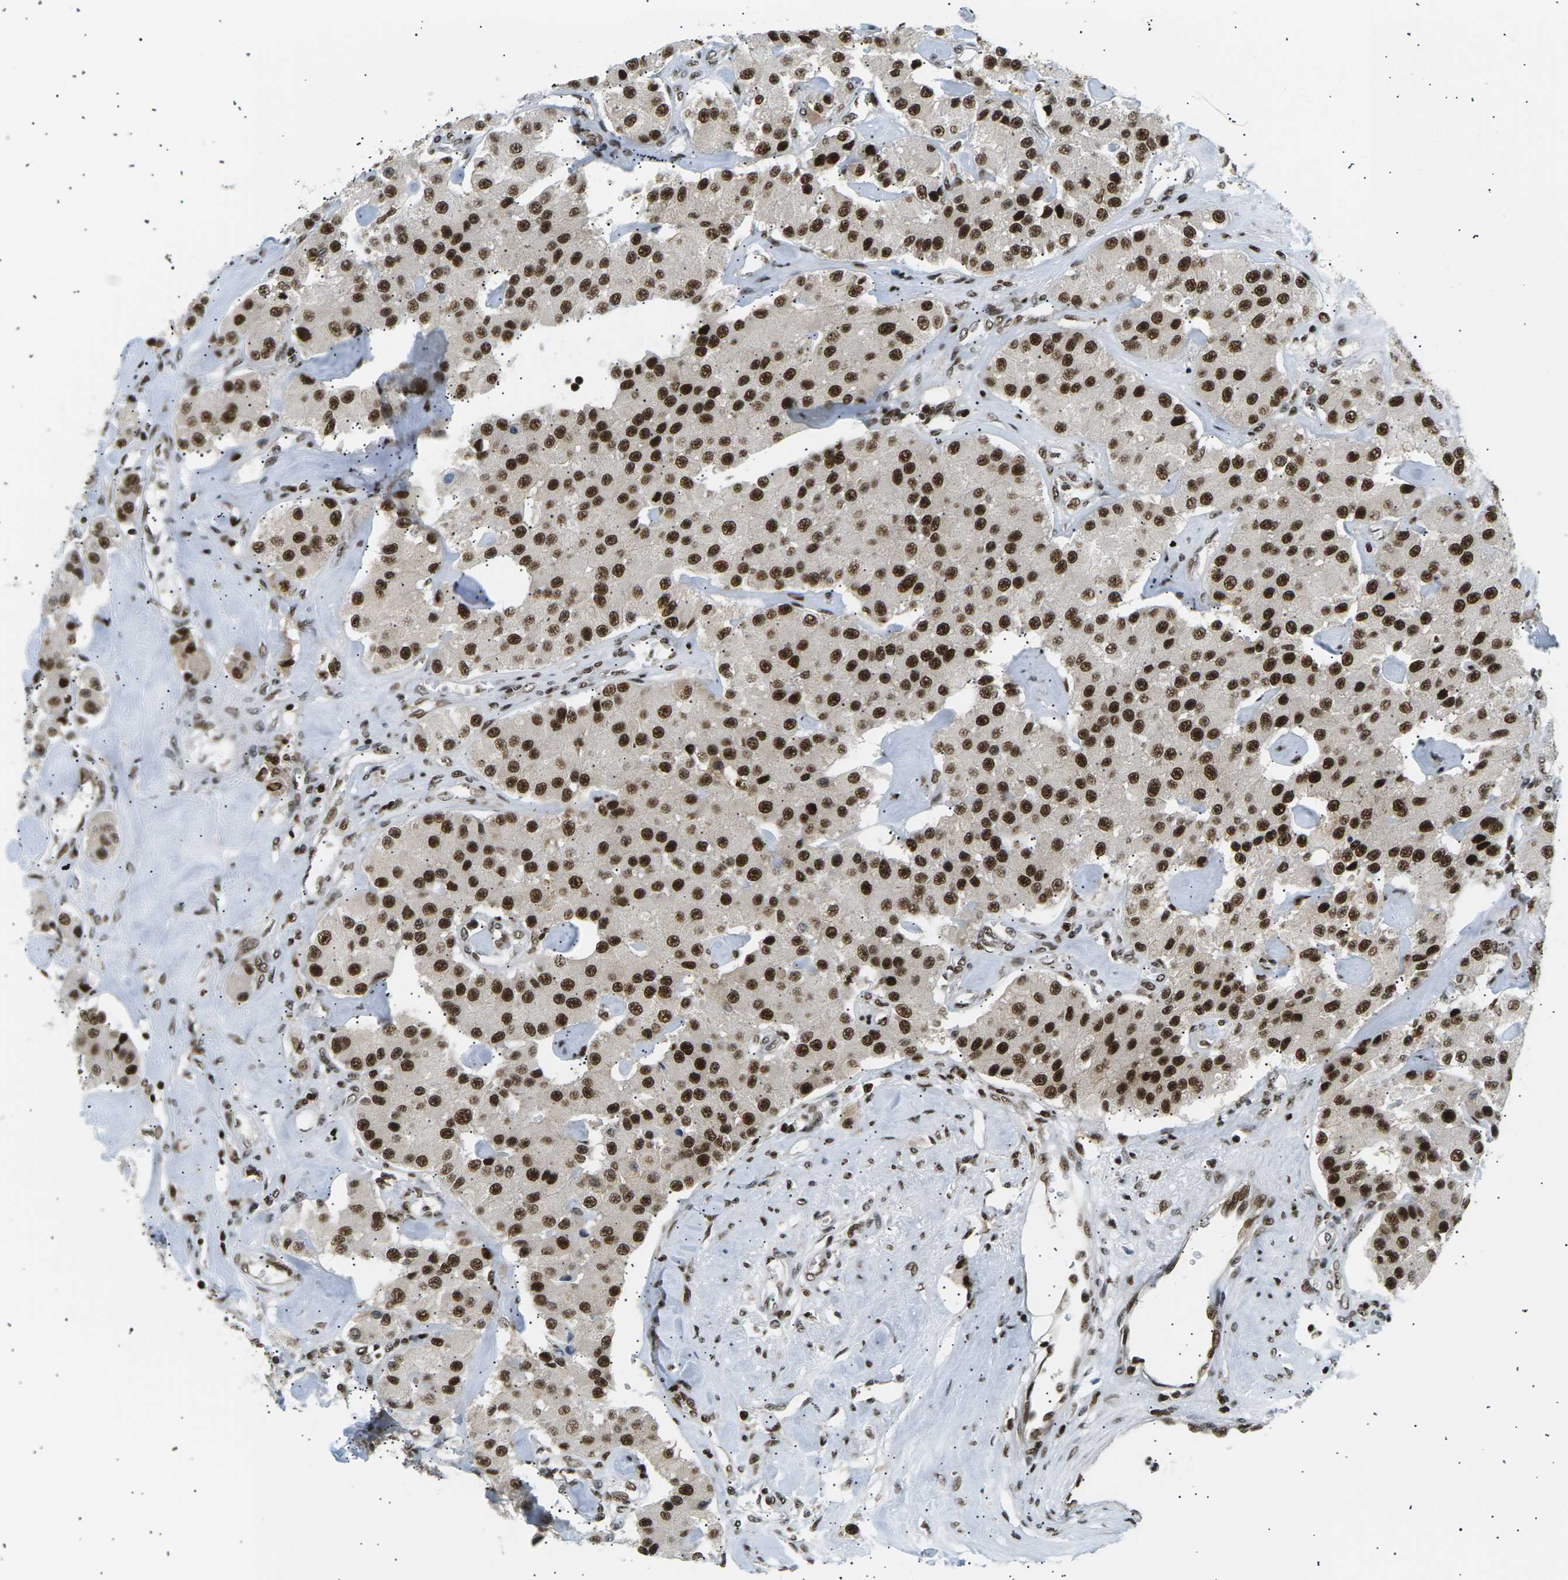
{"staining": {"intensity": "strong", "quantity": ">75%", "location": "nuclear"}, "tissue": "carcinoid", "cell_type": "Tumor cells", "image_type": "cancer", "snomed": [{"axis": "morphology", "description": "Carcinoid, malignant, NOS"}, {"axis": "topography", "description": "Pancreas"}], "caption": "Protein expression by IHC reveals strong nuclear staining in about >75% of tumor cells in carcinoid.", "gene": "RPA2", "patient": {"sex": "male", "age": 41}}